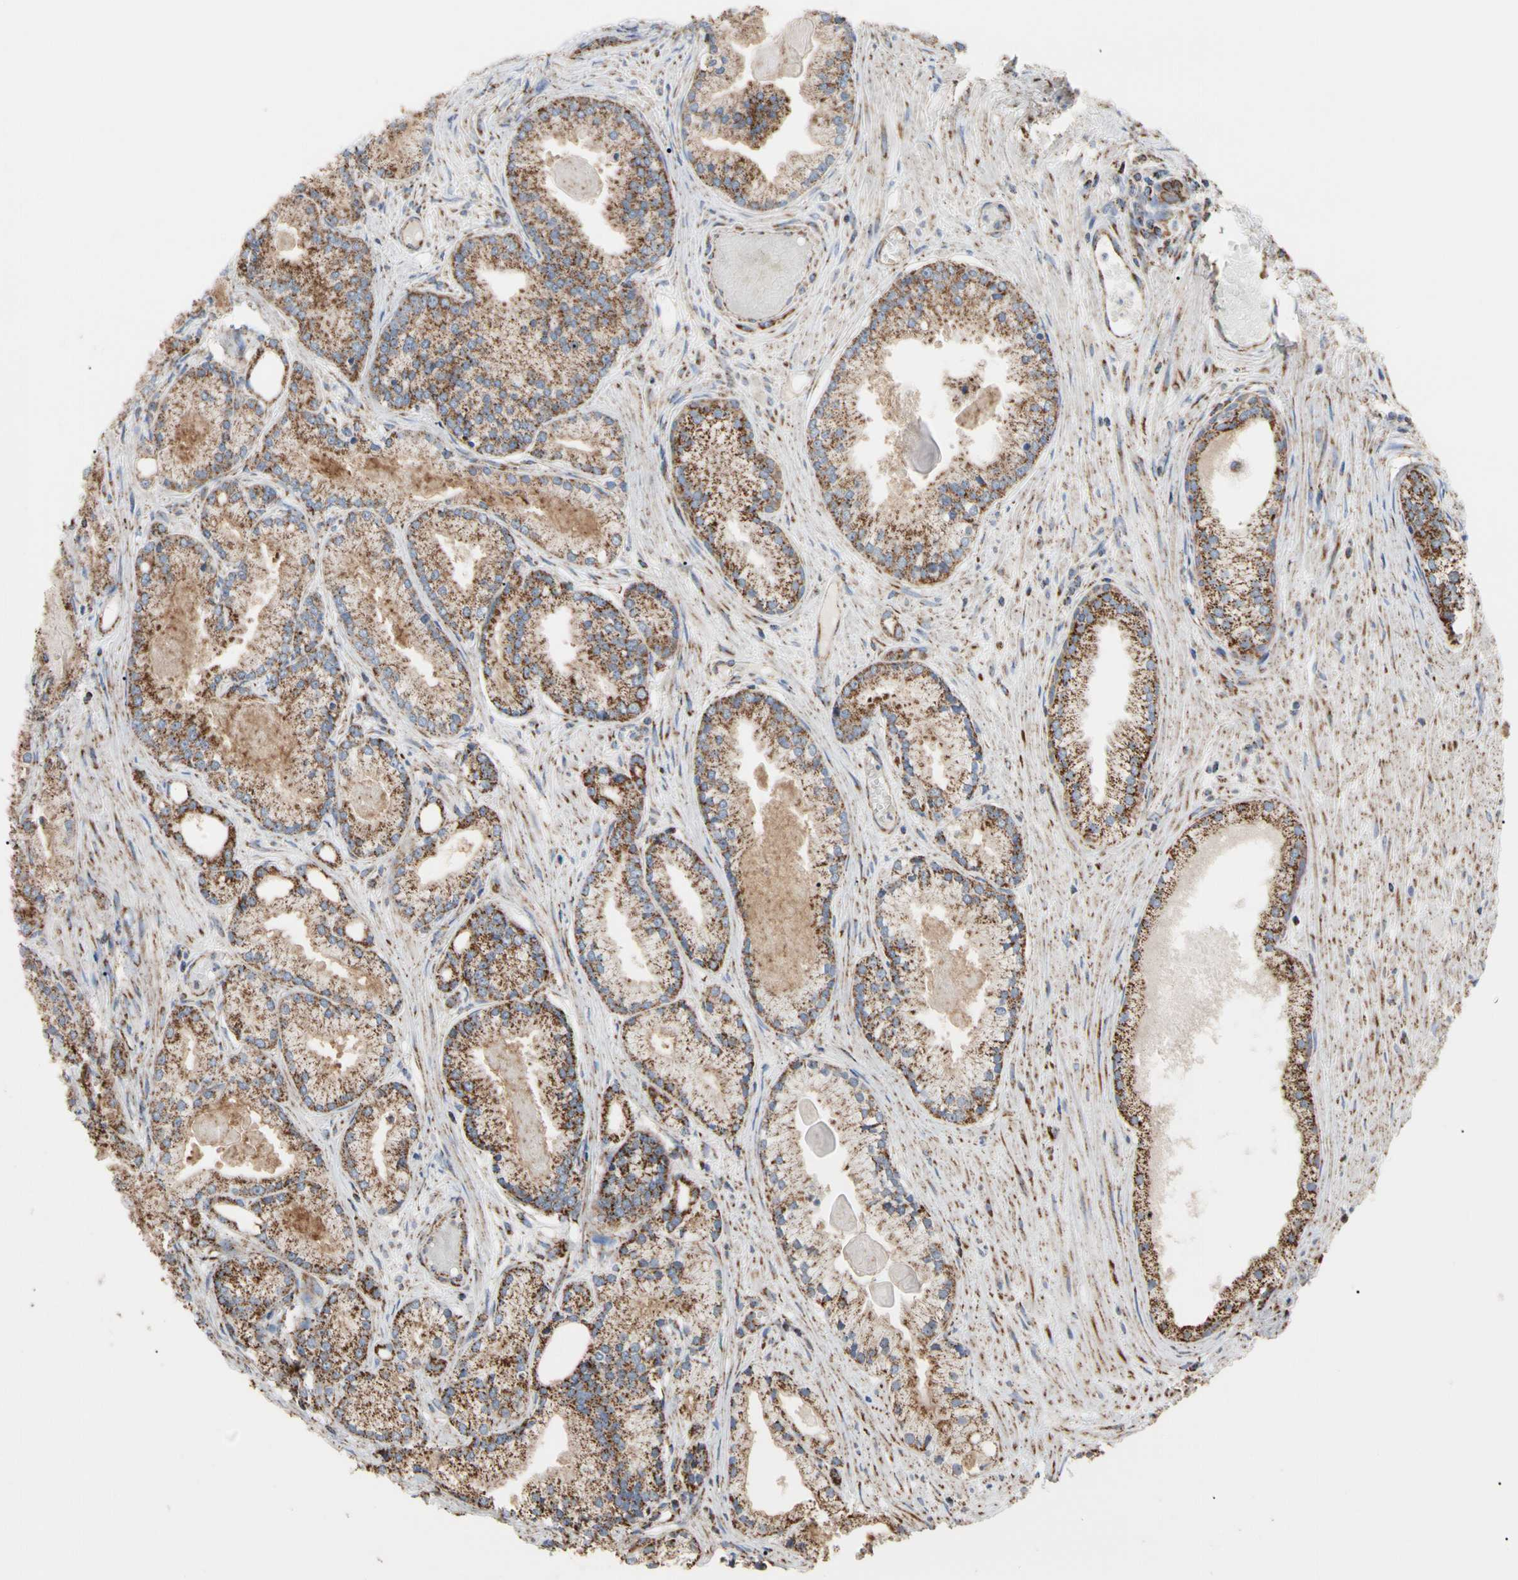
{"staining": {"intensity": "strong", "quantity": ">75%", "location": "cytoplasmic/membranous"}, "tissue": "prostate cancer", "cell_type": "Tumor cells", "image_type": "cancer", "snomed": [{"axis": "morphology", "description": "Adenocarcinoma, Low grade"}, {"axis": "topography", "description": "Prostate"}], "caption": "Prostate cancer stained with a protein marker shows strong staining in tumor cells.", "gene": "FAM110B", "patient": {"sex": "male", "age": 72}}